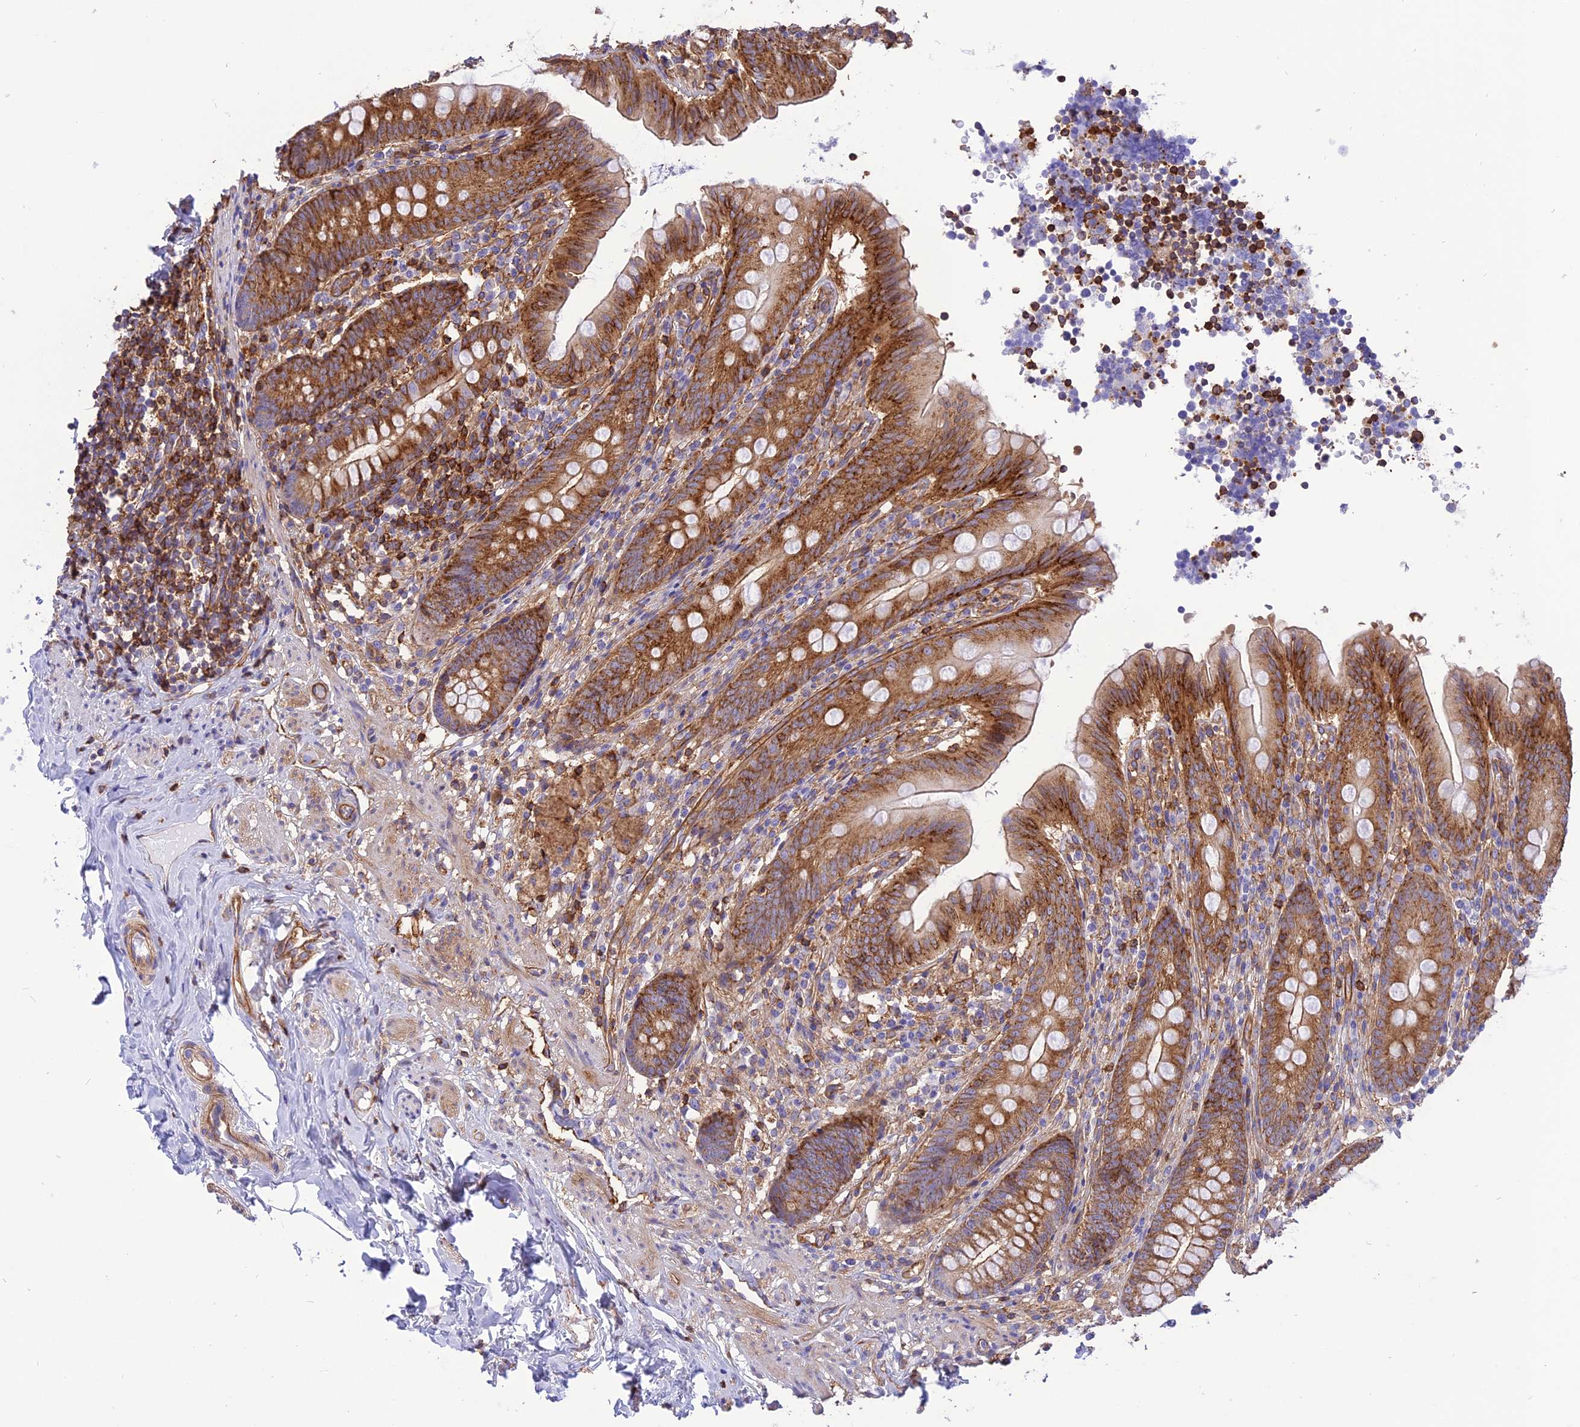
{"staining": {"intensity": "moderate", "quantity": ">75%", "location": "cytoplasmic/membranous"}, "tissue": "appendix", "cell_type": "Glandular cells", "image_type": "normal", "snomed": [{"axis": "morphology", "description": "Normal tissue, NOS"}, {"axis": "topography", "description": "Appendix"}], "caption": "Glandular cells display moderate cytoplasmic/membranous staining in about >75% of cells in unremarkable appendix.", "gene": "SEPTIN9", "patient": {"sex": "male", "age": 55}}